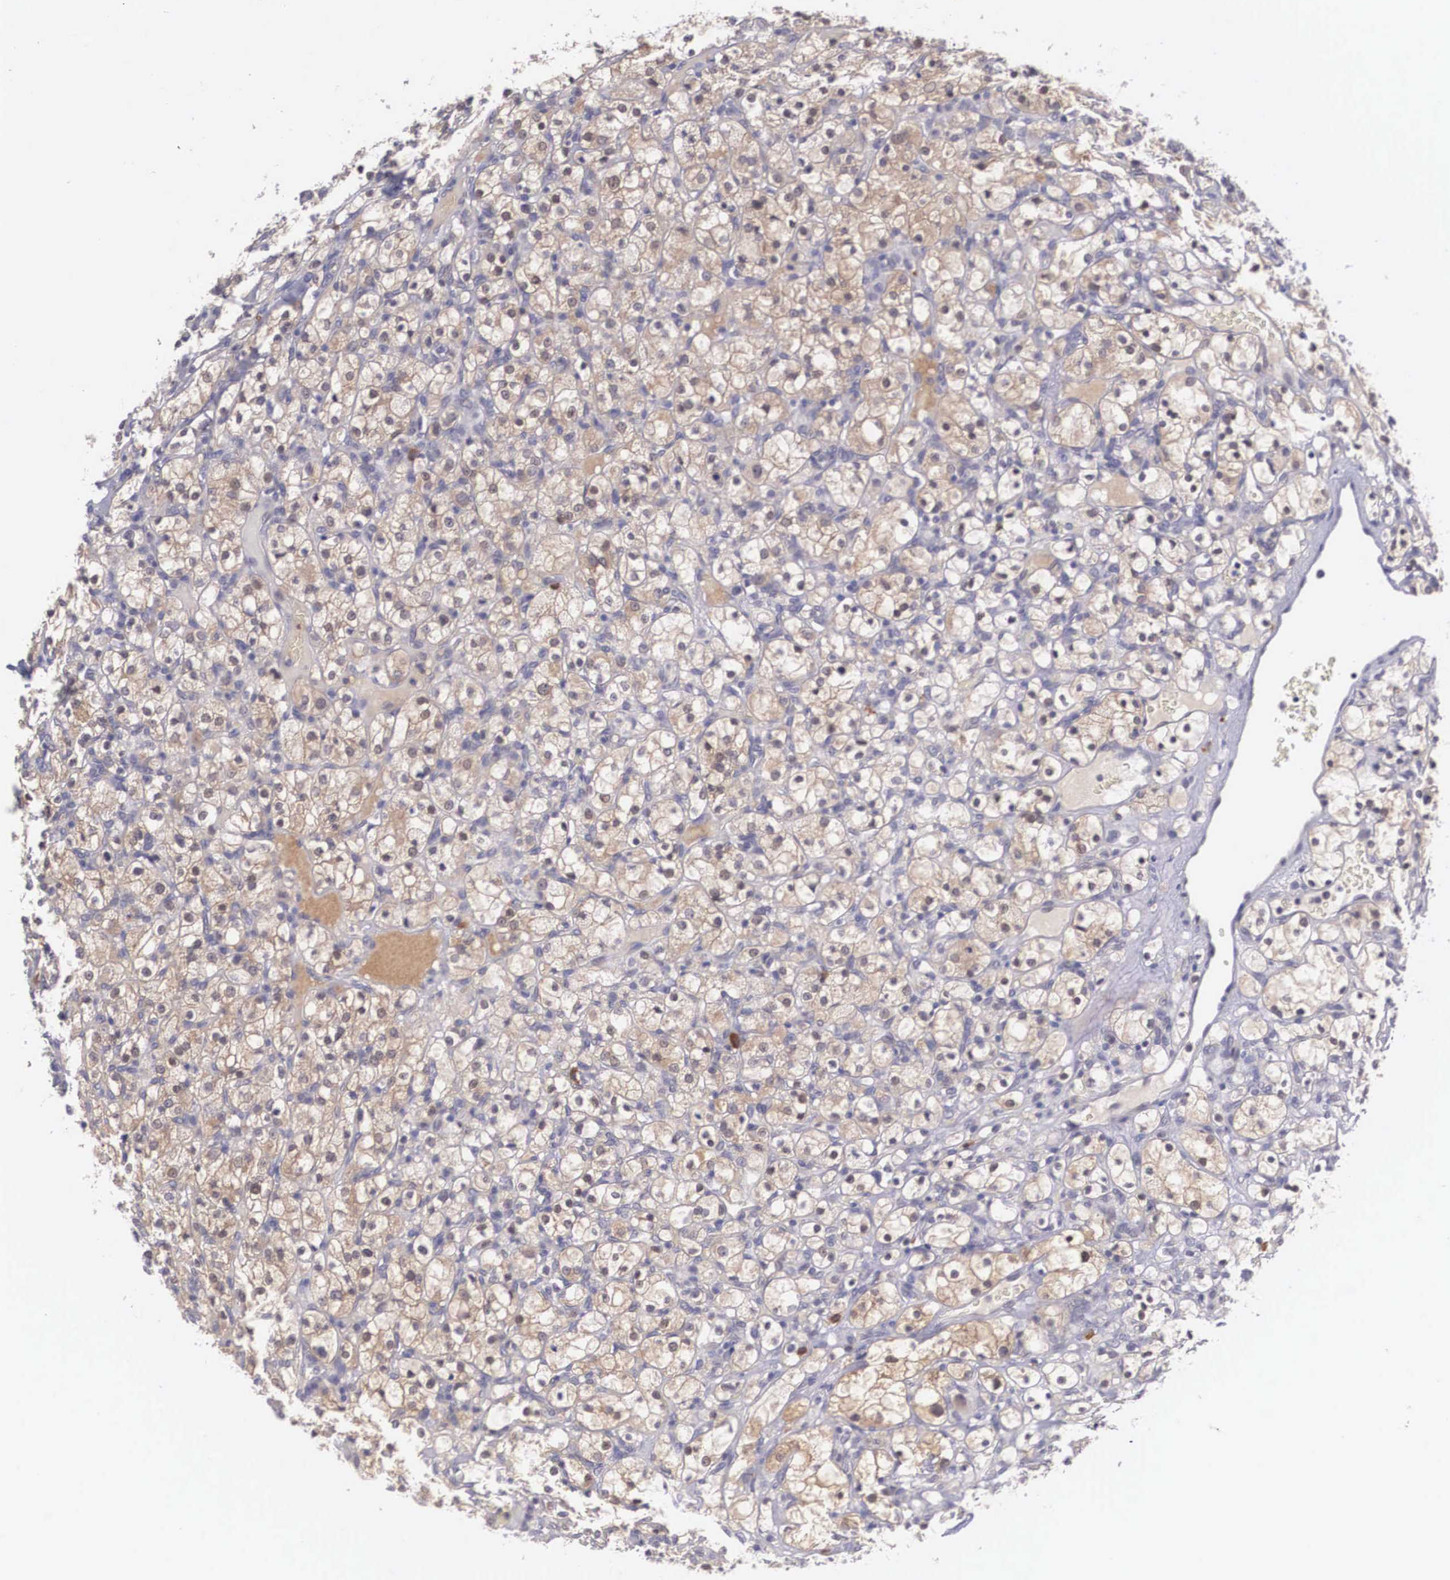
{"staining": {"intensity": "weak", "quantity": ">75%", "location": "cytoplasmic/membranous,nuclear"}, "tissue": "renal cancer", "cell_type": "Tumor cells", "image_type": "cancer", "snomed": [{"axis": "morphology", "description": "Adenocarcinoma, NOS"}, {"axis": "topography", "description": "Kidney"}], "caption": "High-power microscopy captured an immunohistochemistry (IHC) histopathology image of adenocarcinoma (renal), revealing weak cytoplasmic/membranous and nuclear positivity in about >75% of tumor cells.", "gene": "NINL", "patient": {"sex": "female", "age": 83}}